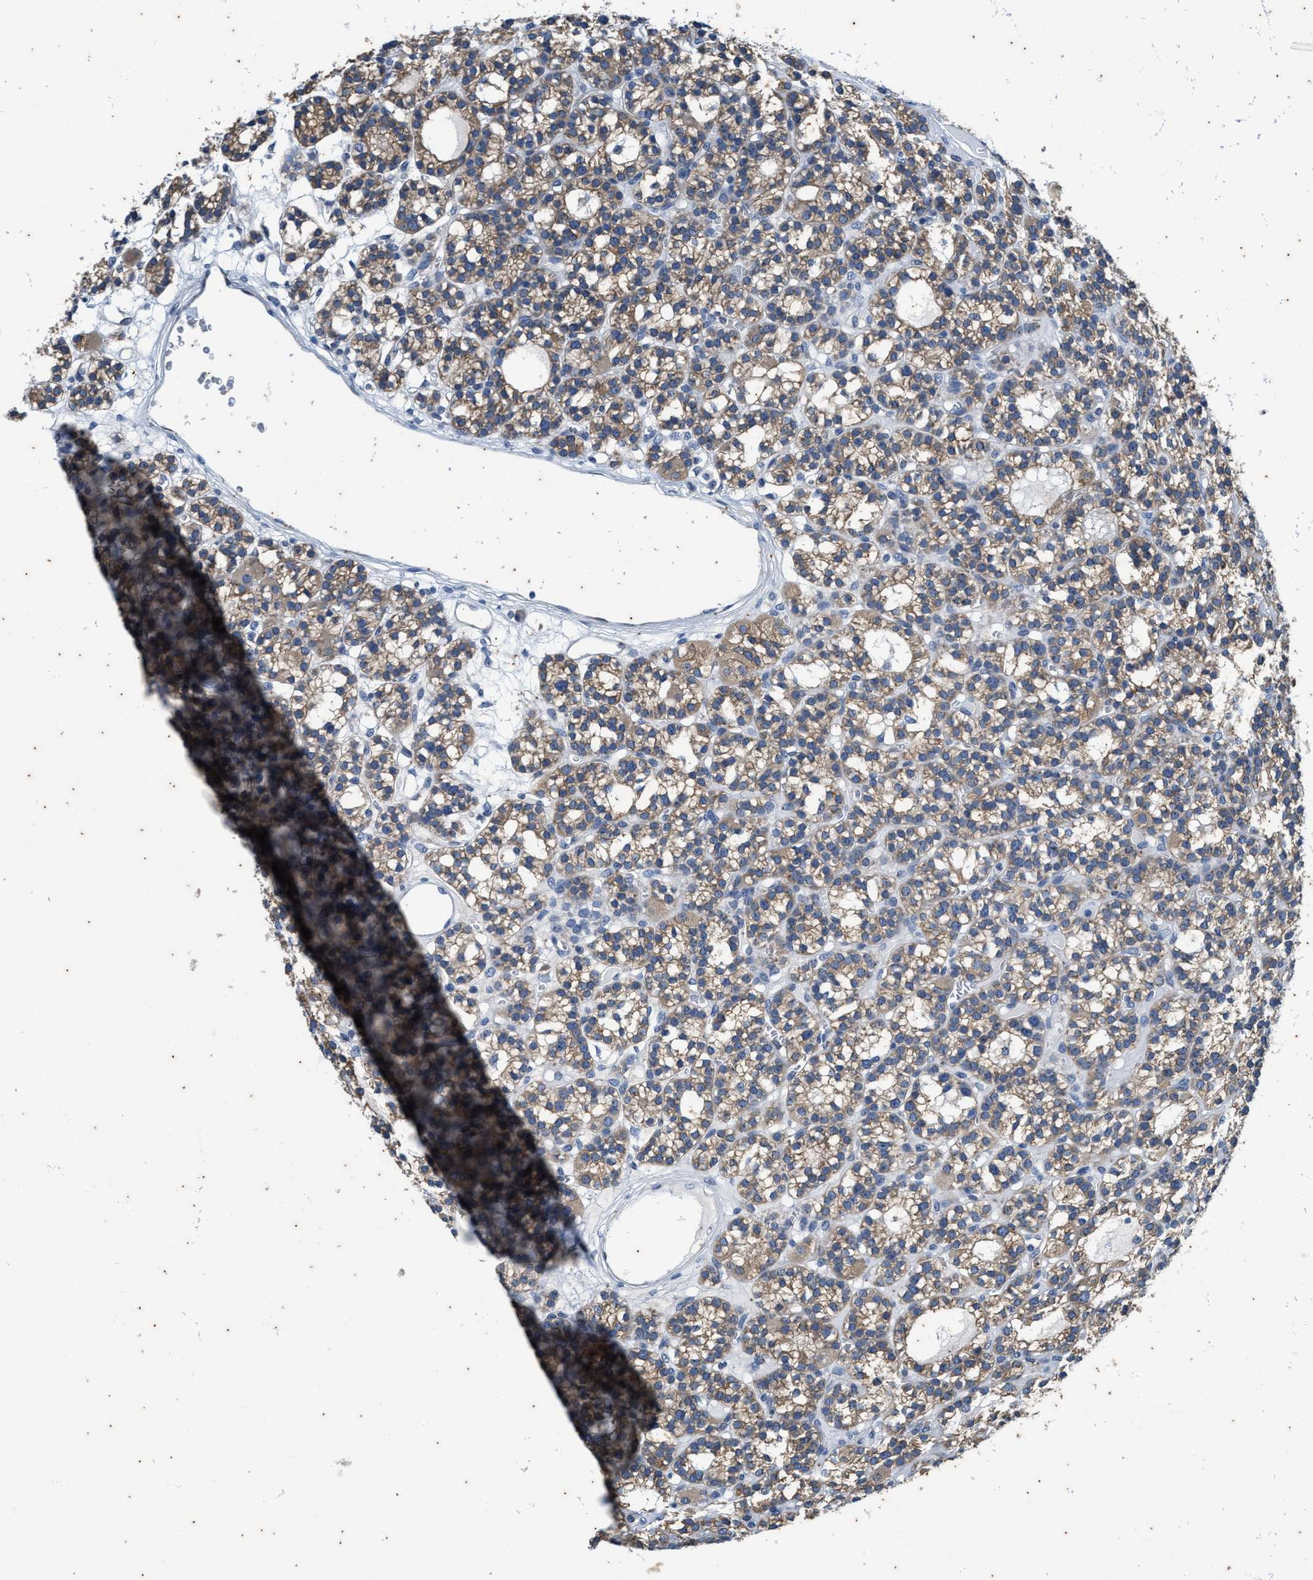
{"staining": {"intensity": "weak", "quantity": ">75%", "location": "cytoplasmic/membranous"}, "tissue": "parathyroid gland", "cell_type": "Glandular cells", "image_type": "normal", "snomed": [{"axis": "morphology", "description": "Normal tissue, NOS"}, {"axis": "morphology", "description": "Adenoma, NOS"}, {"axis": "topography", "description": "Parathyroid gland"}], "caption": "This is a histology image of immunohistochemistry (IHC) staining of unremarkable parathyroid gland, which shows weak expression in the cytoplasmic/membranous of glandular cells.", "gene": "COX19", "patient": {"sex": "female", "age": 58}}